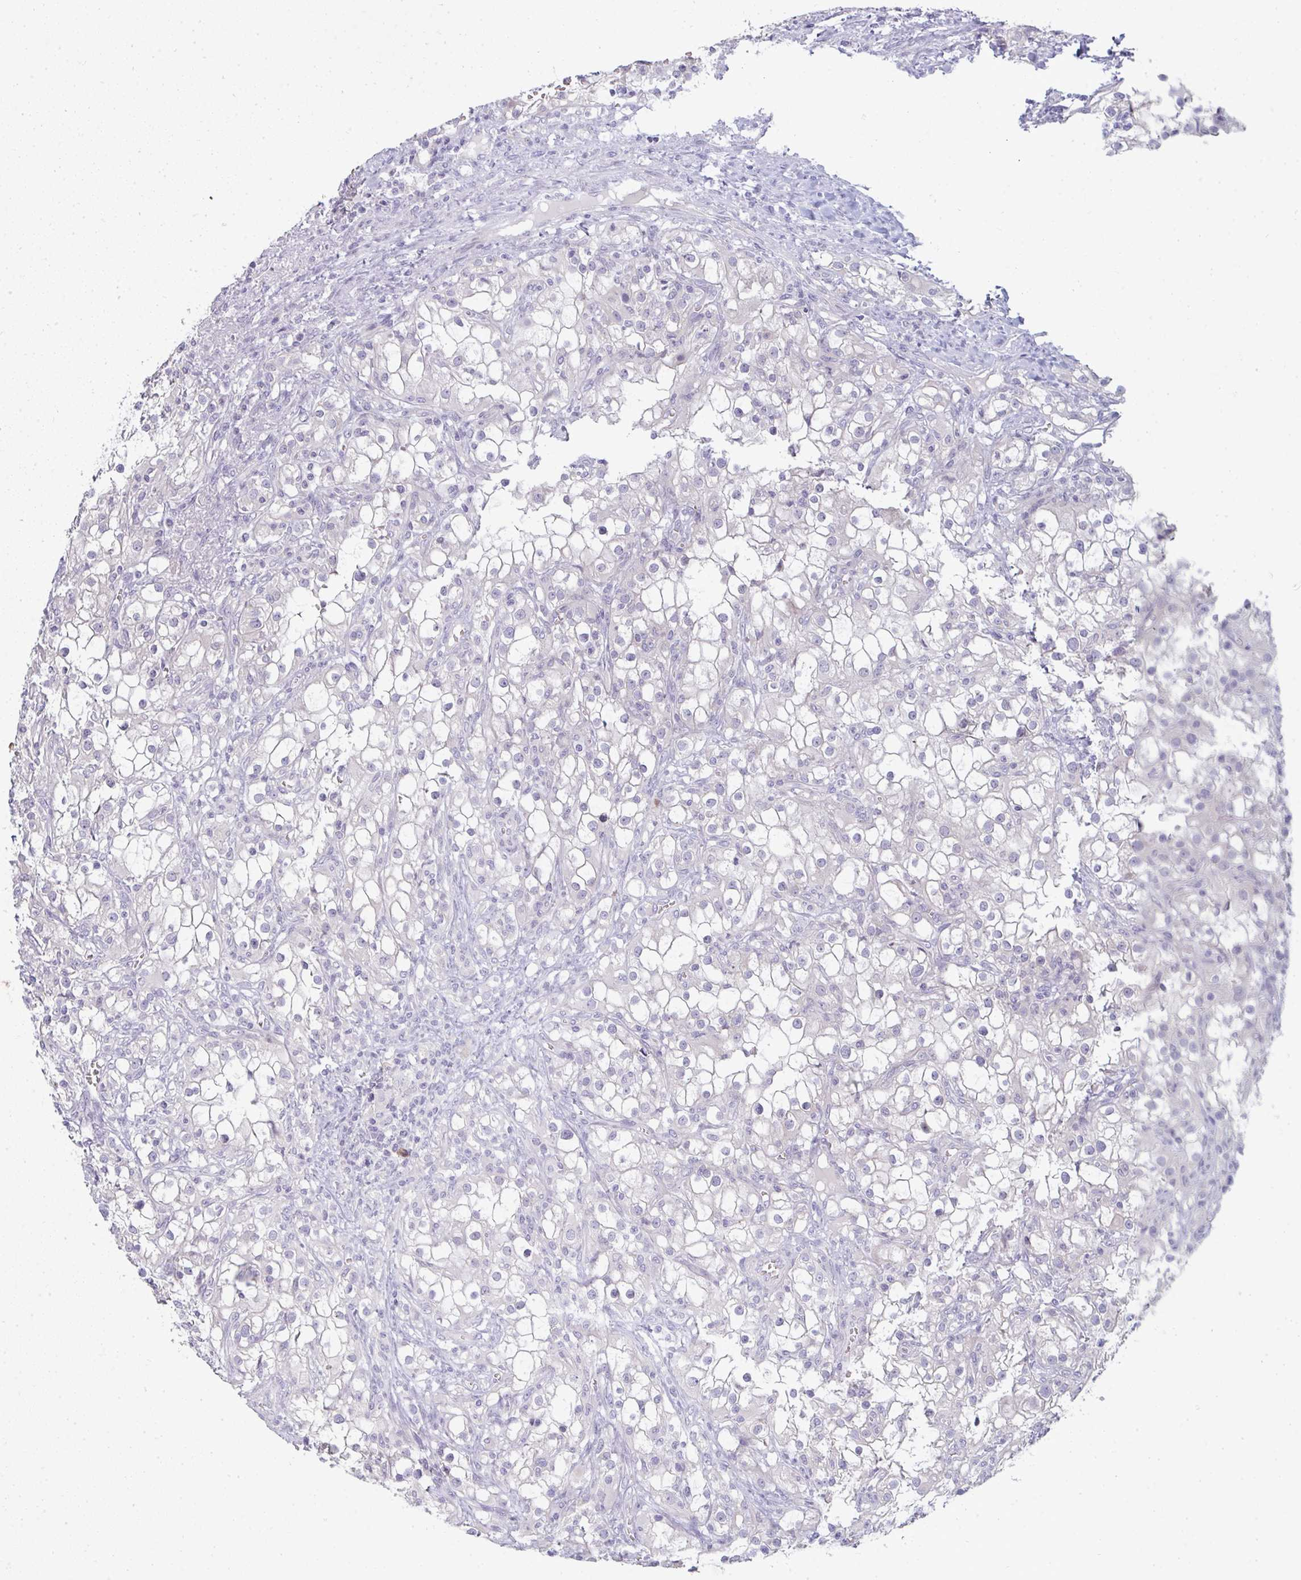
{"staining": {"intensity": "negative", "quantity": "none", "location": "none"}, "tissue": "renal cancer", "cell_type": "Tumor cells", "image_type": "cancer", "snomed": [{"axis": "morphology", "description": "Adenocarcinoma, NOS"}, {"axis": "topography", "description": "Kidney"}], "caption": "Photomicrograph shows no protein positivity in tumor cells of renal cancer tissue.", "gene": "SHB", "patient": {"sex": "female", "age": 74}}